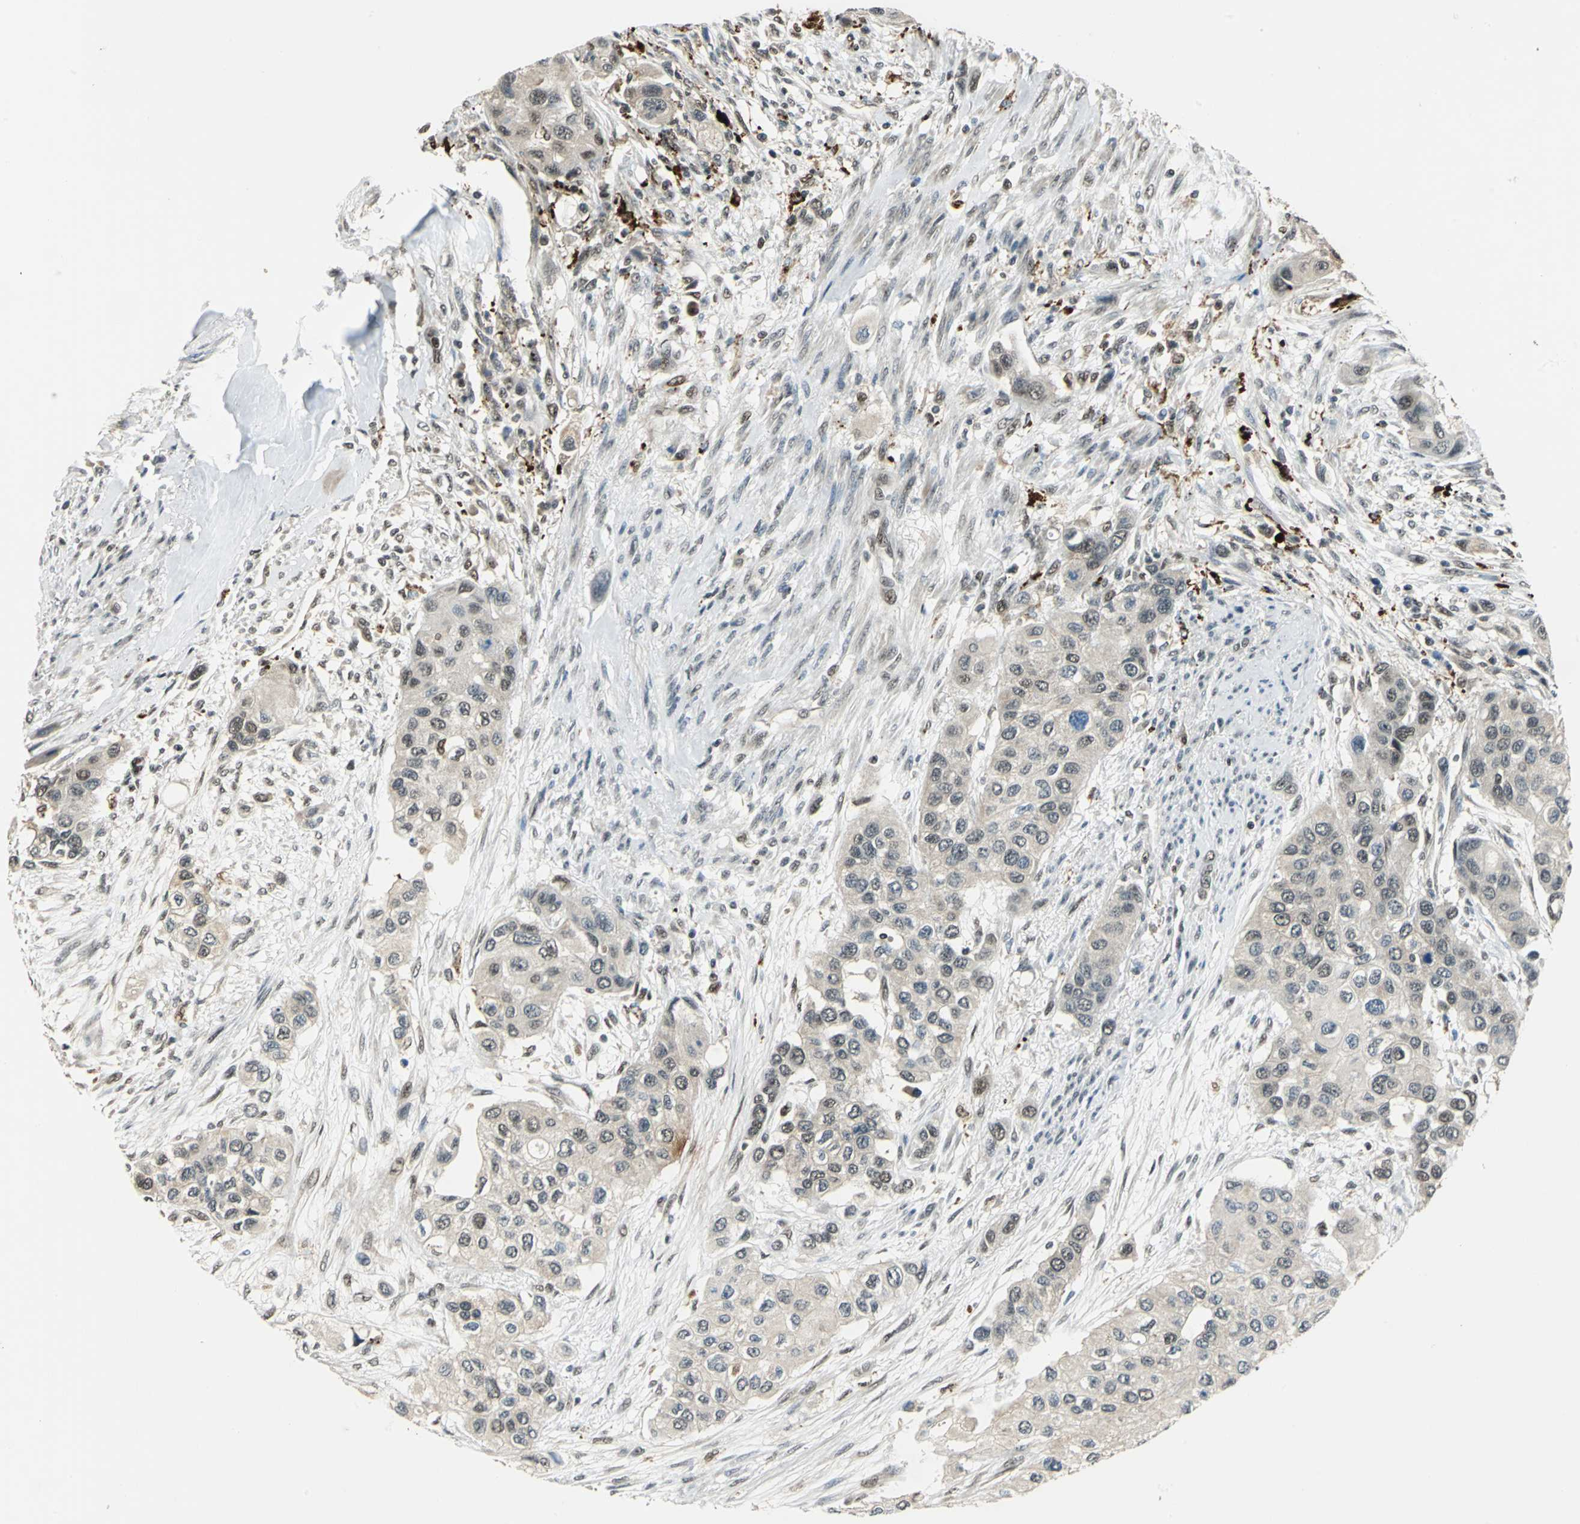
{"staining": {"intensity": "weak", "quantity": "25%-75%", "location": "cytoplasmic/membranous,nuclear"}, "tissue": "urothelial cancer", "cell_type": "Tumor cells", "image_type": "cancer", "snomed": [{"axis": "morphology", "description": "Urothelial carcinoma, High grade"}, {"axis": "topography", "description": "Urinary bladder"}], "caption": "Tumor cells show low levels of weak cytoplasmic/membranous and nuclear expression in about 25%-75% of cells in urothelial cancer. (DAB = brown stain, brightfield microscopy at high magnification).", "gene": "PPP1R13L", "patient": {"sex": "female", "age": 56}}